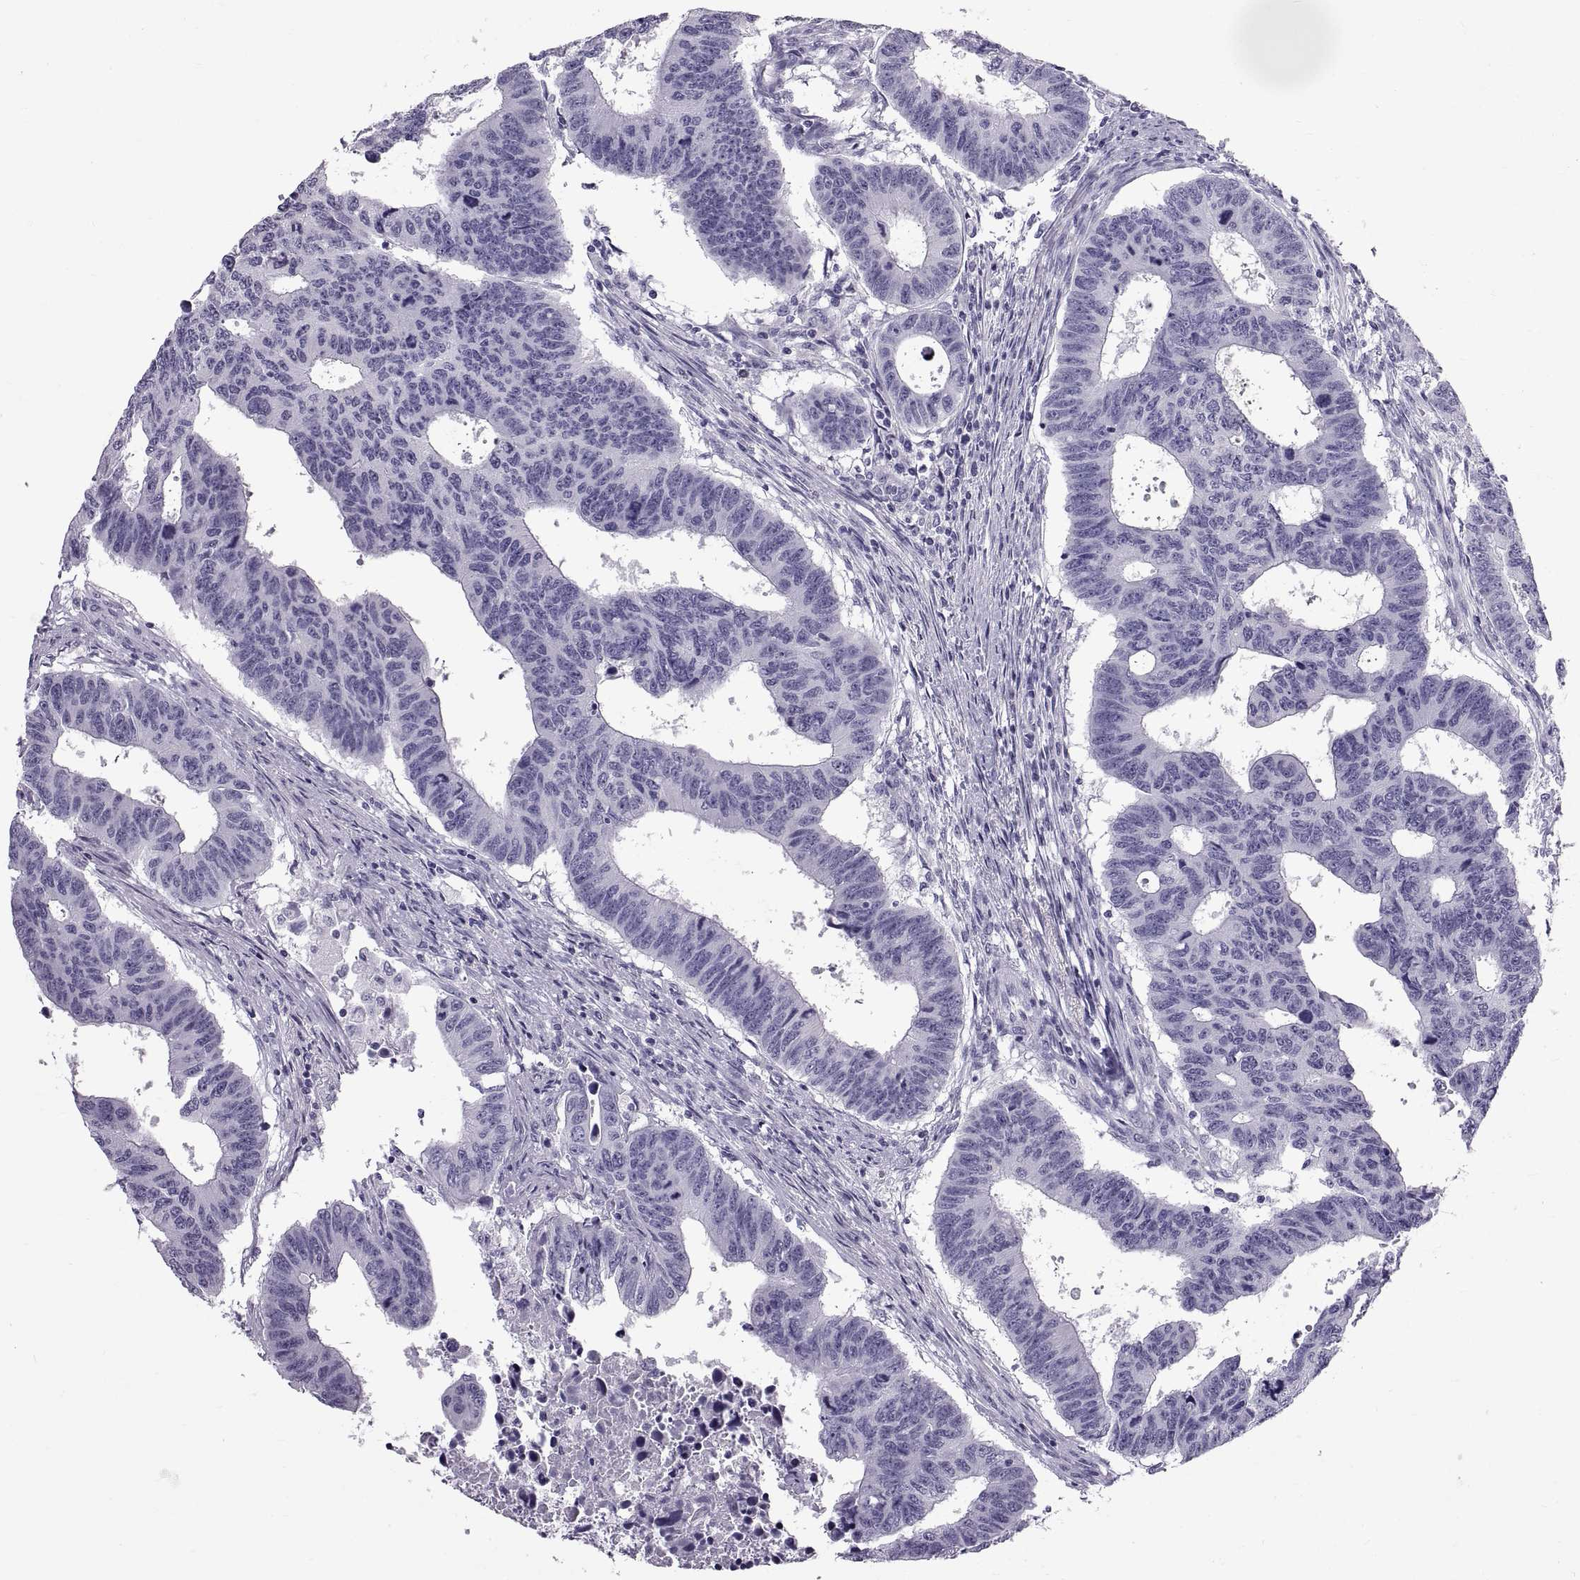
{"staining": {"intensity": "negative", "quantity": "none", "location": "none"}, "tissue": "colorectal cancer", "cell_type": "Tumor cells", "image_type": "cancer", "snomed": [{"axis": "morphology", "description": "Adenocarcinoma, NOS"}, {"axis": "topography", "description": "Rectum"}], "caption": "A high-resolution photomicrograph shows immunohistochemistry staining of colorectal adenocarcinoma, which shows no significant positivity in tumor cells.", "gene": "WFDC8", "patient": {"sex": "female", "age": 85}}